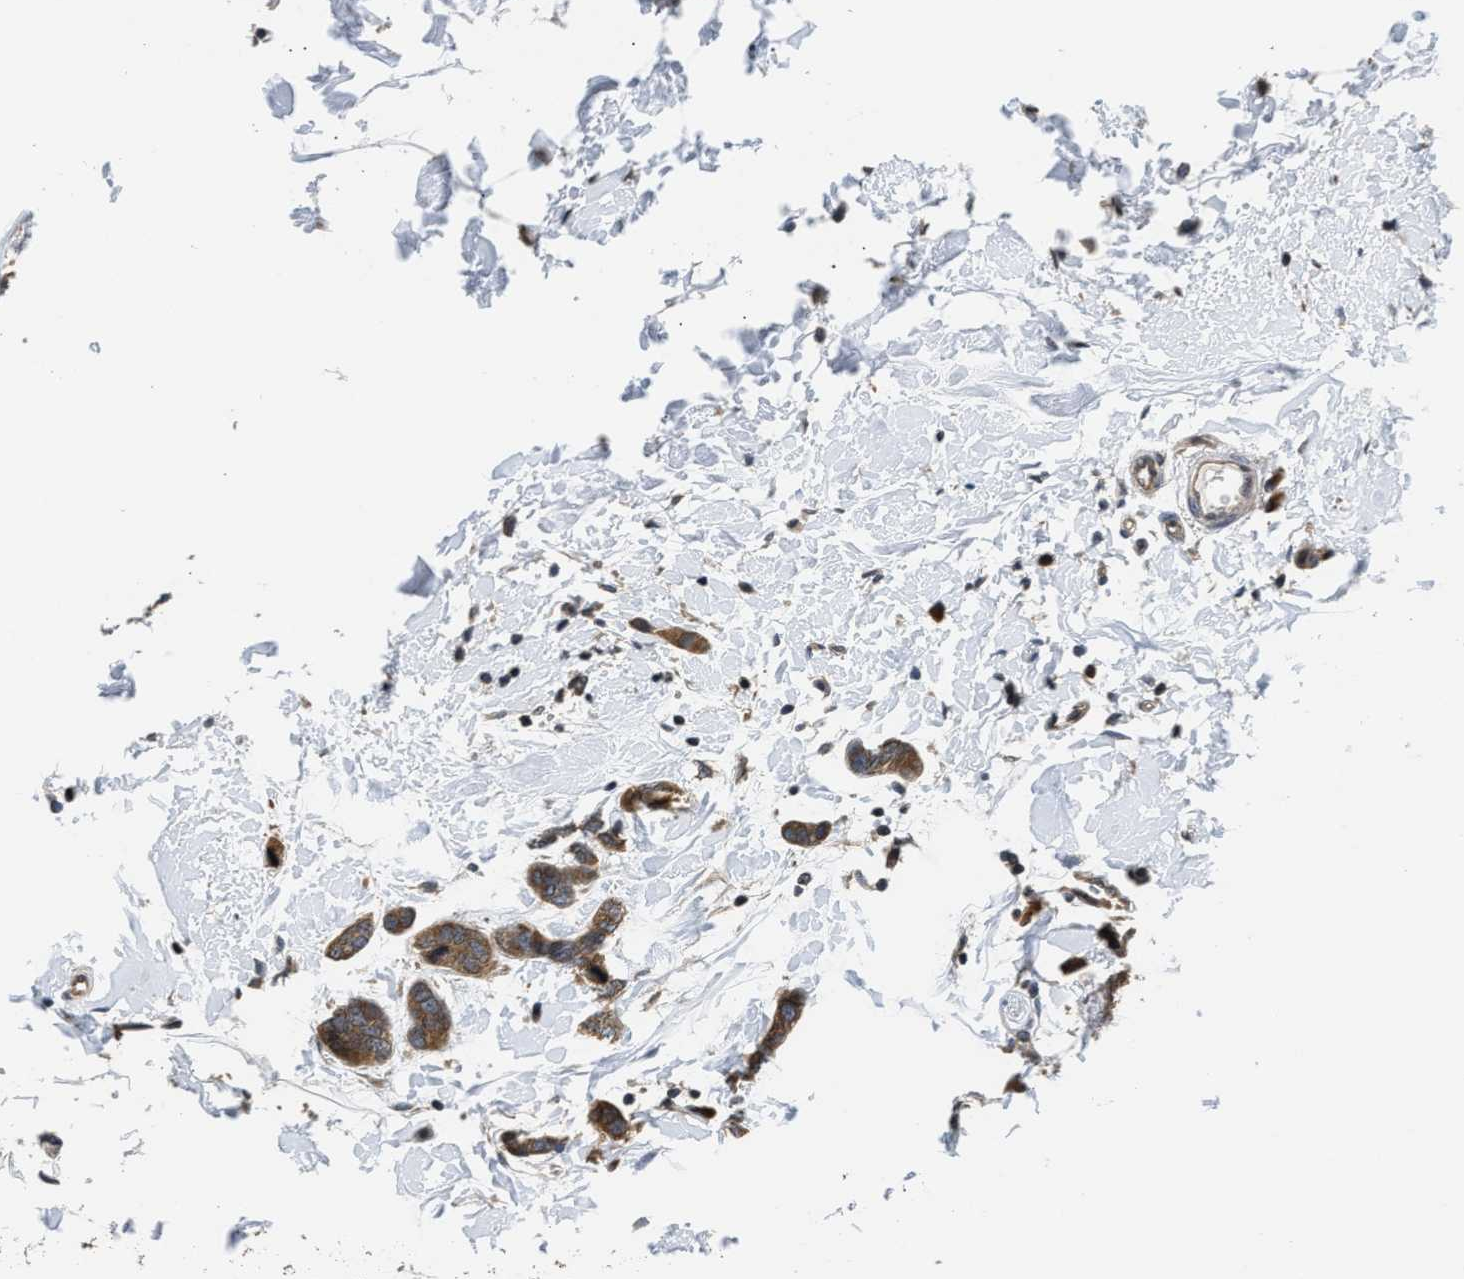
{"staining": {"intensity": "moderate", "quantity": ">75%", "location": "cytoplasmic/membranous"}, "tissue": "breast cancer", "cell_type": "Tumor cells", "image_type": "cancer", "snomed": [{"axis": "morphology", "description": "Normal tissue, NOS"}, {"axis": "morphology", "description": "Duct carcinoma"}, {"axis": "topography", "description": "Breast"}], "caption": "Protein expression analysis of breast cancer (infiltrating ductal carcinoma) shows moderate cytoplasmic/membranous staining in approximately >75% of tumor cells.", "gene": "RAB29", "patient": {"sex": "female", "age": 50}}